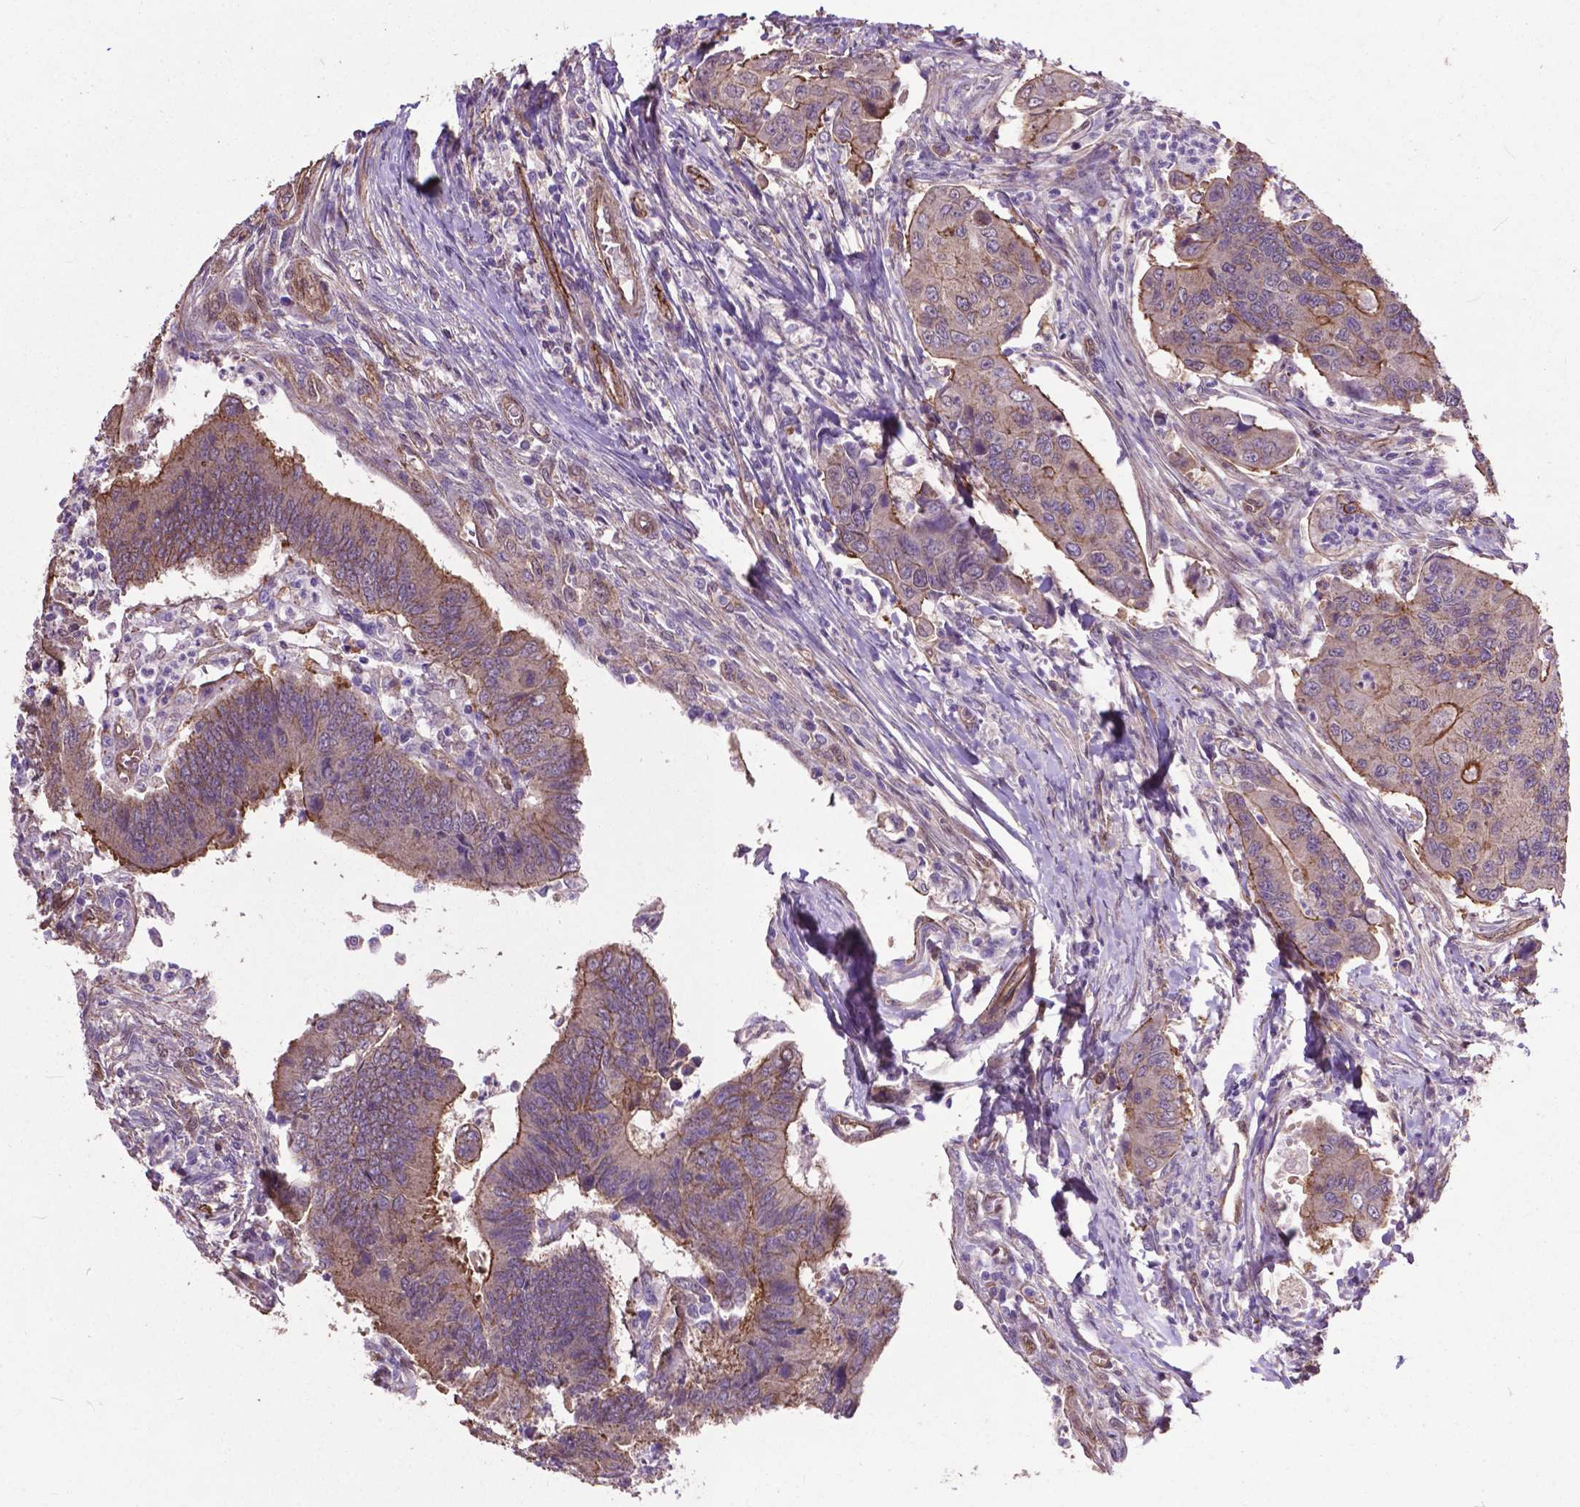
{"staining": {"intensity": "moderate", "quantity": "25%-75%", "location": "cytoplasmic/membranous"}, "tissue": "colorectal cancer", "cell_type": "Tumor cells", "image_type": "cancer", "snomed": [{"axis": "morphology", "description": "Adenocarcinoma, NOS"}, {"axis": "topography", "description": "Colon"}], "caption": "This histopathology image exhibits immunohistochemistry staining of human adenocarcinoma (colorectal), with medium moderate cytoplasmic/membranous staining in about 25%-75% of tumor cells.", "gene": "PDLIM1", "patient": {"sex": "female", "age": 67}}